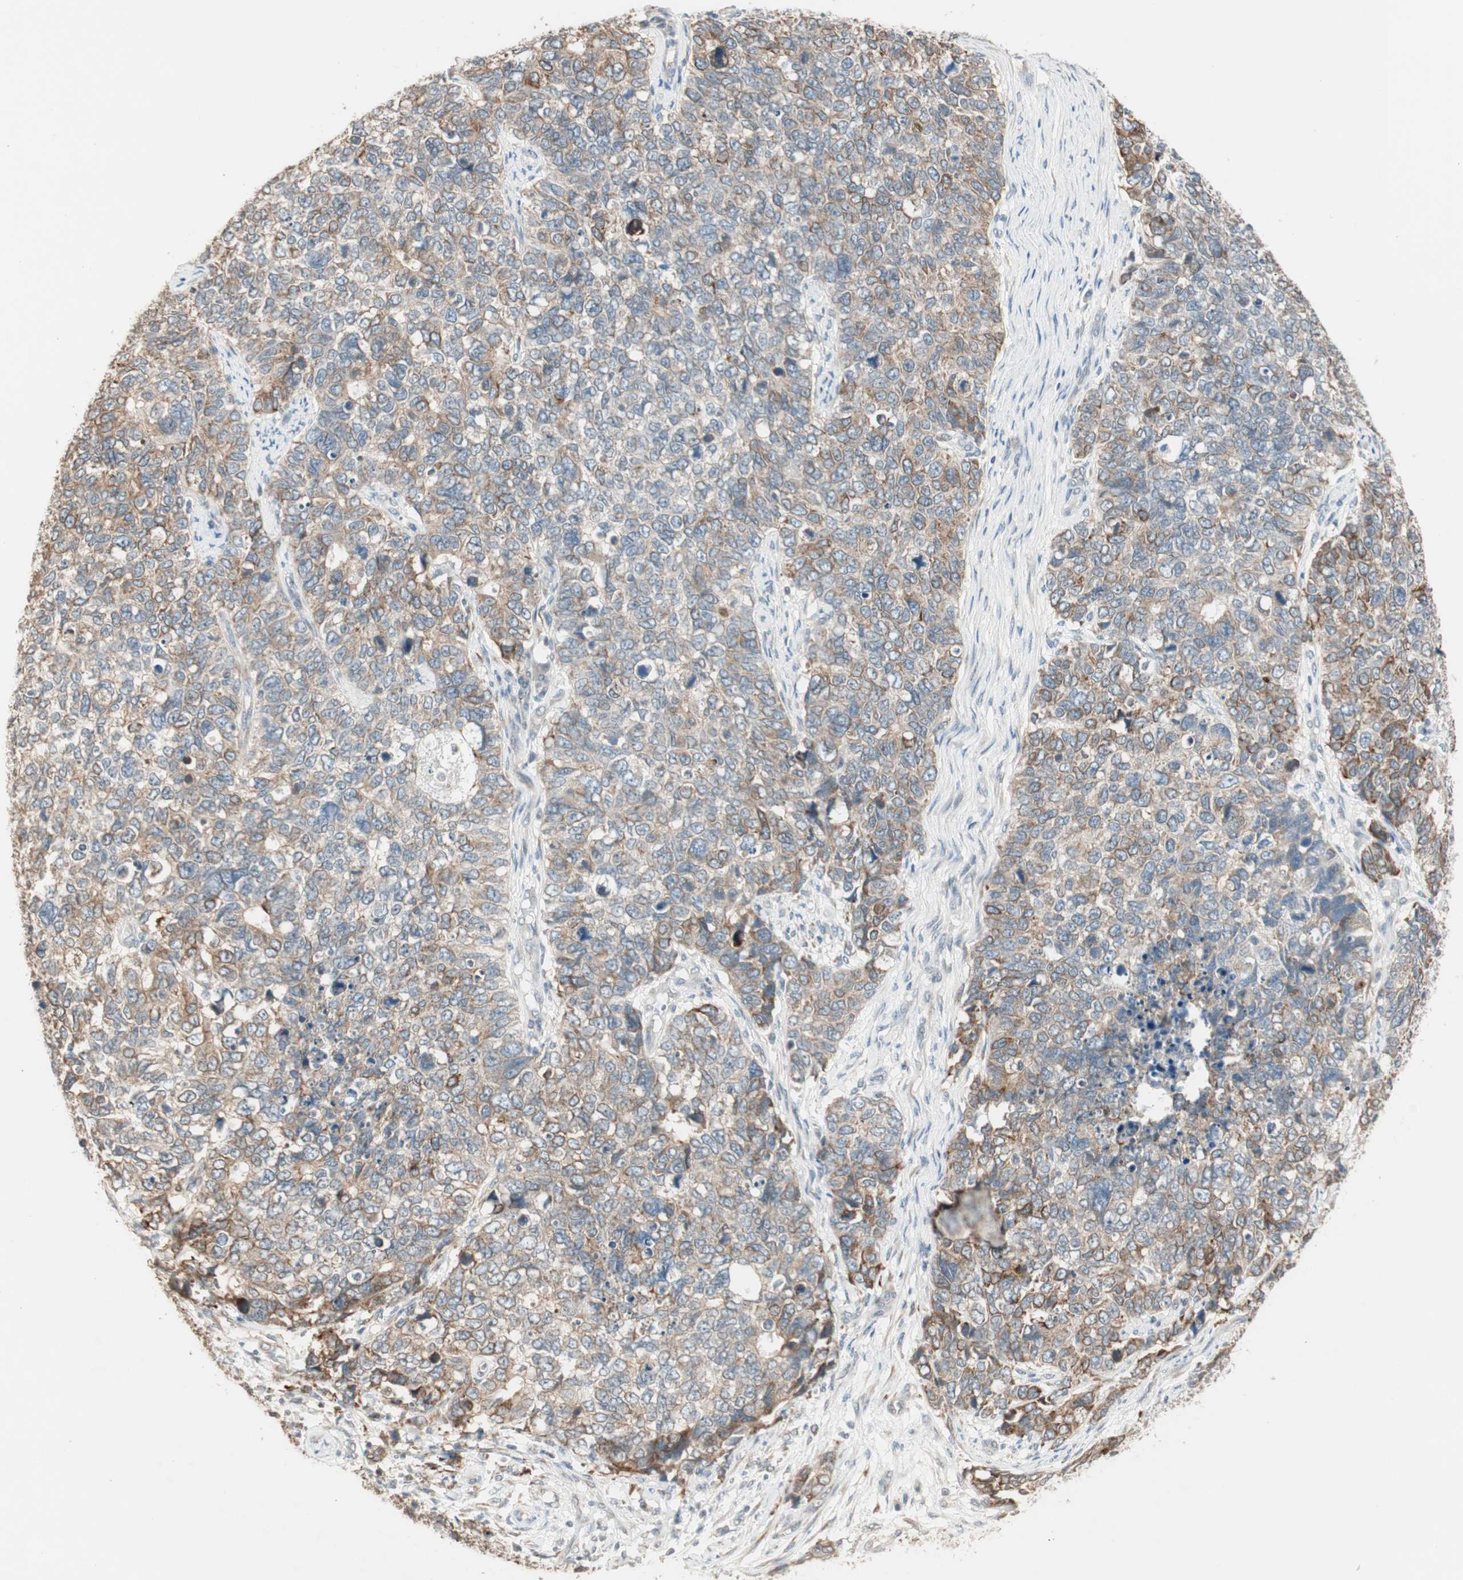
{"staining": {"intensity": "moderate", "quantity": "25%-75%", "location": "cytoplasmic/membranous"}, "tissue": "cervical cancer", "cell_type": "Tumor cells", "image_type": "cancer", "snomed": [{"axis": "morphology", "description": "Squamous cell carcinoma, NOS"}, {"axis": "topography", "description": "Cervix"}], "caption": "Squamous cell carcinoma (cervical) stained with a brown dye exhibits moderate cytoplasmic/membranous positive positivity in about 25%-75% of tumor cells.", "gene": "TASOR", "patient": {"sex": "female", "age": 63}}